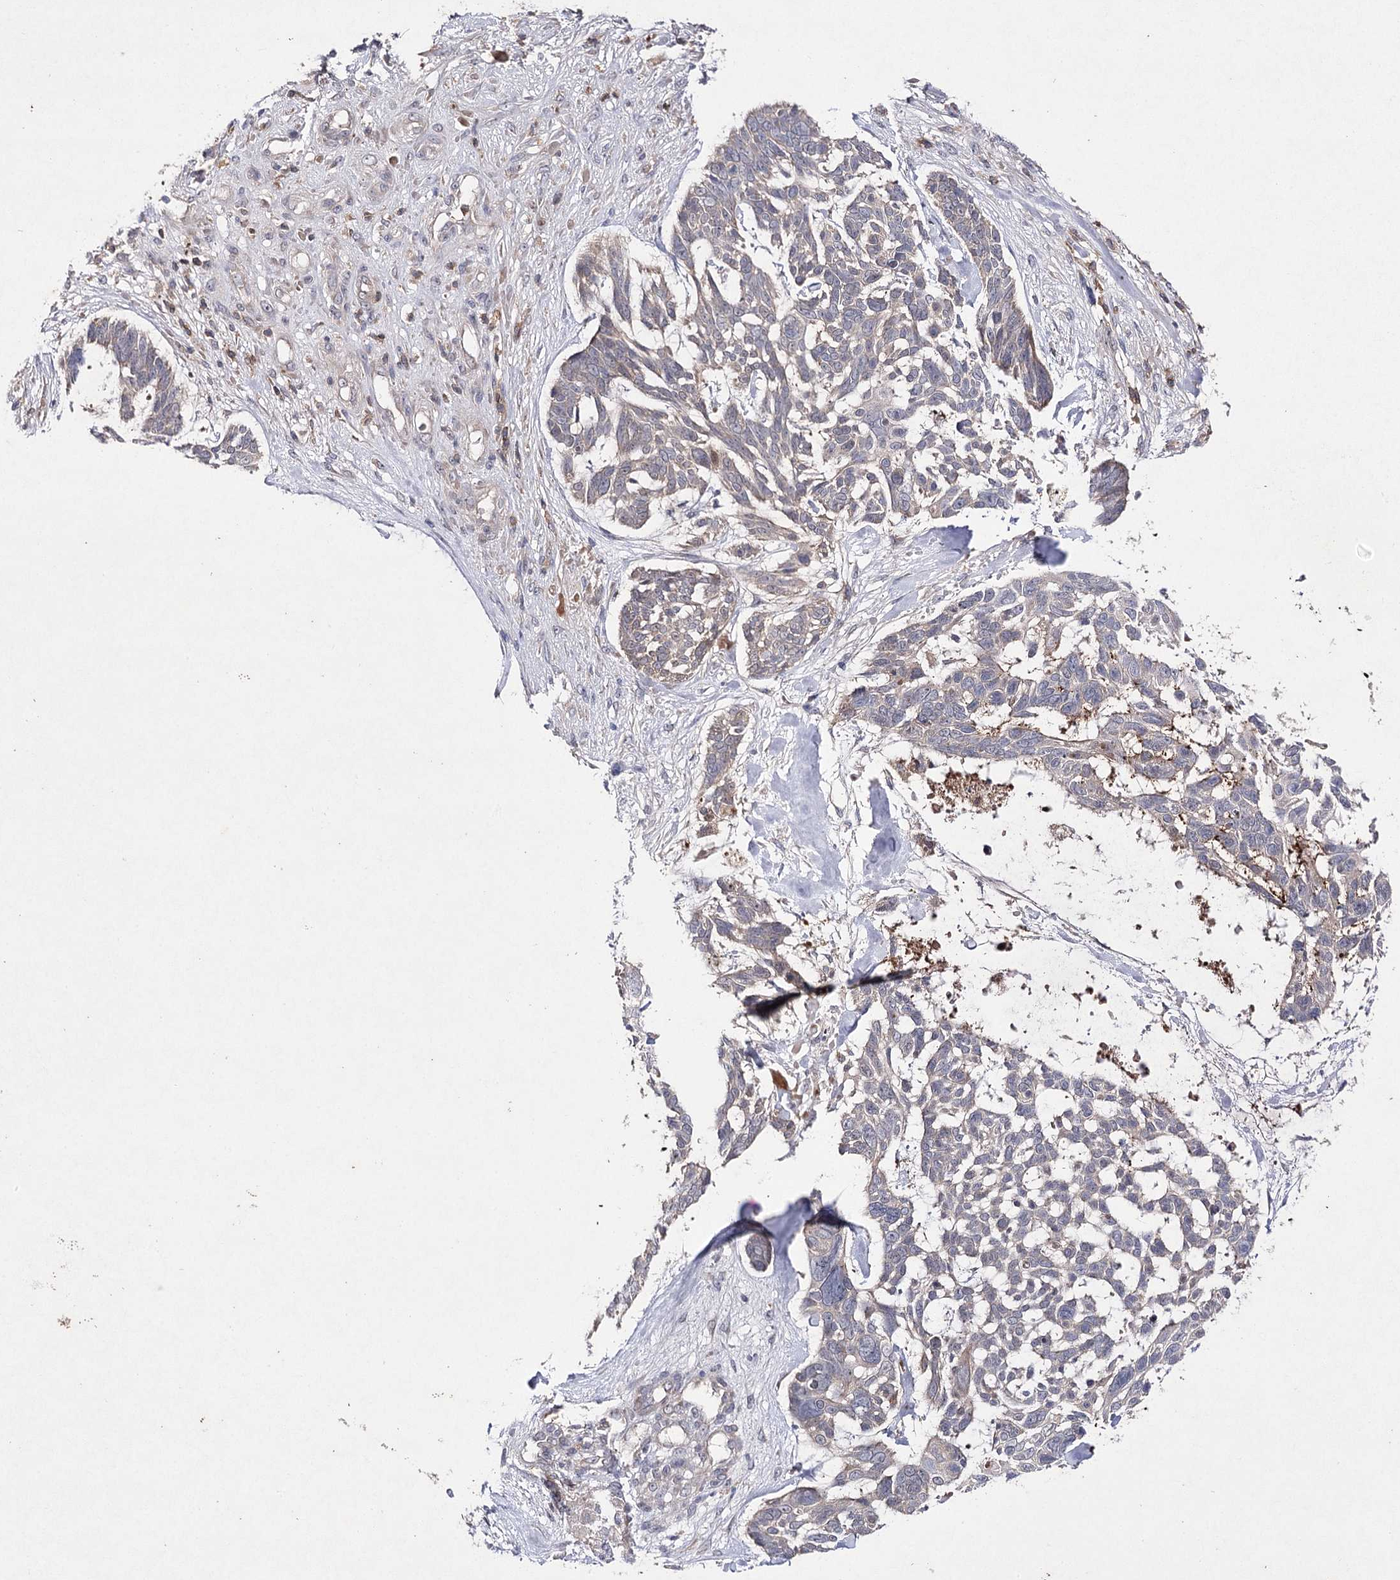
{"staining": {"intensity": "weak", "quantity": "25%-75%", "location": "cytoplasmic/membranous"}, "tissue": "skin cancer", "cell_type": "Tumor cells", "image_type": "cancer", "snomed": [{"axis": "morphology", "description": "Basal cell carcinoma"}, {"axis": "topography", "description": "Skin"}], "caption": "Skin basal cell carcinoma stained with DAB (3,3'-diaminobenzidine) immunohistochemistry (IHC) shows low levels of weak cytoplasmic/membranous positivity in approximately 25%-75% of tumor cells.", "gene": "BCR", "patient": {"sex": "male", "age": 88}}